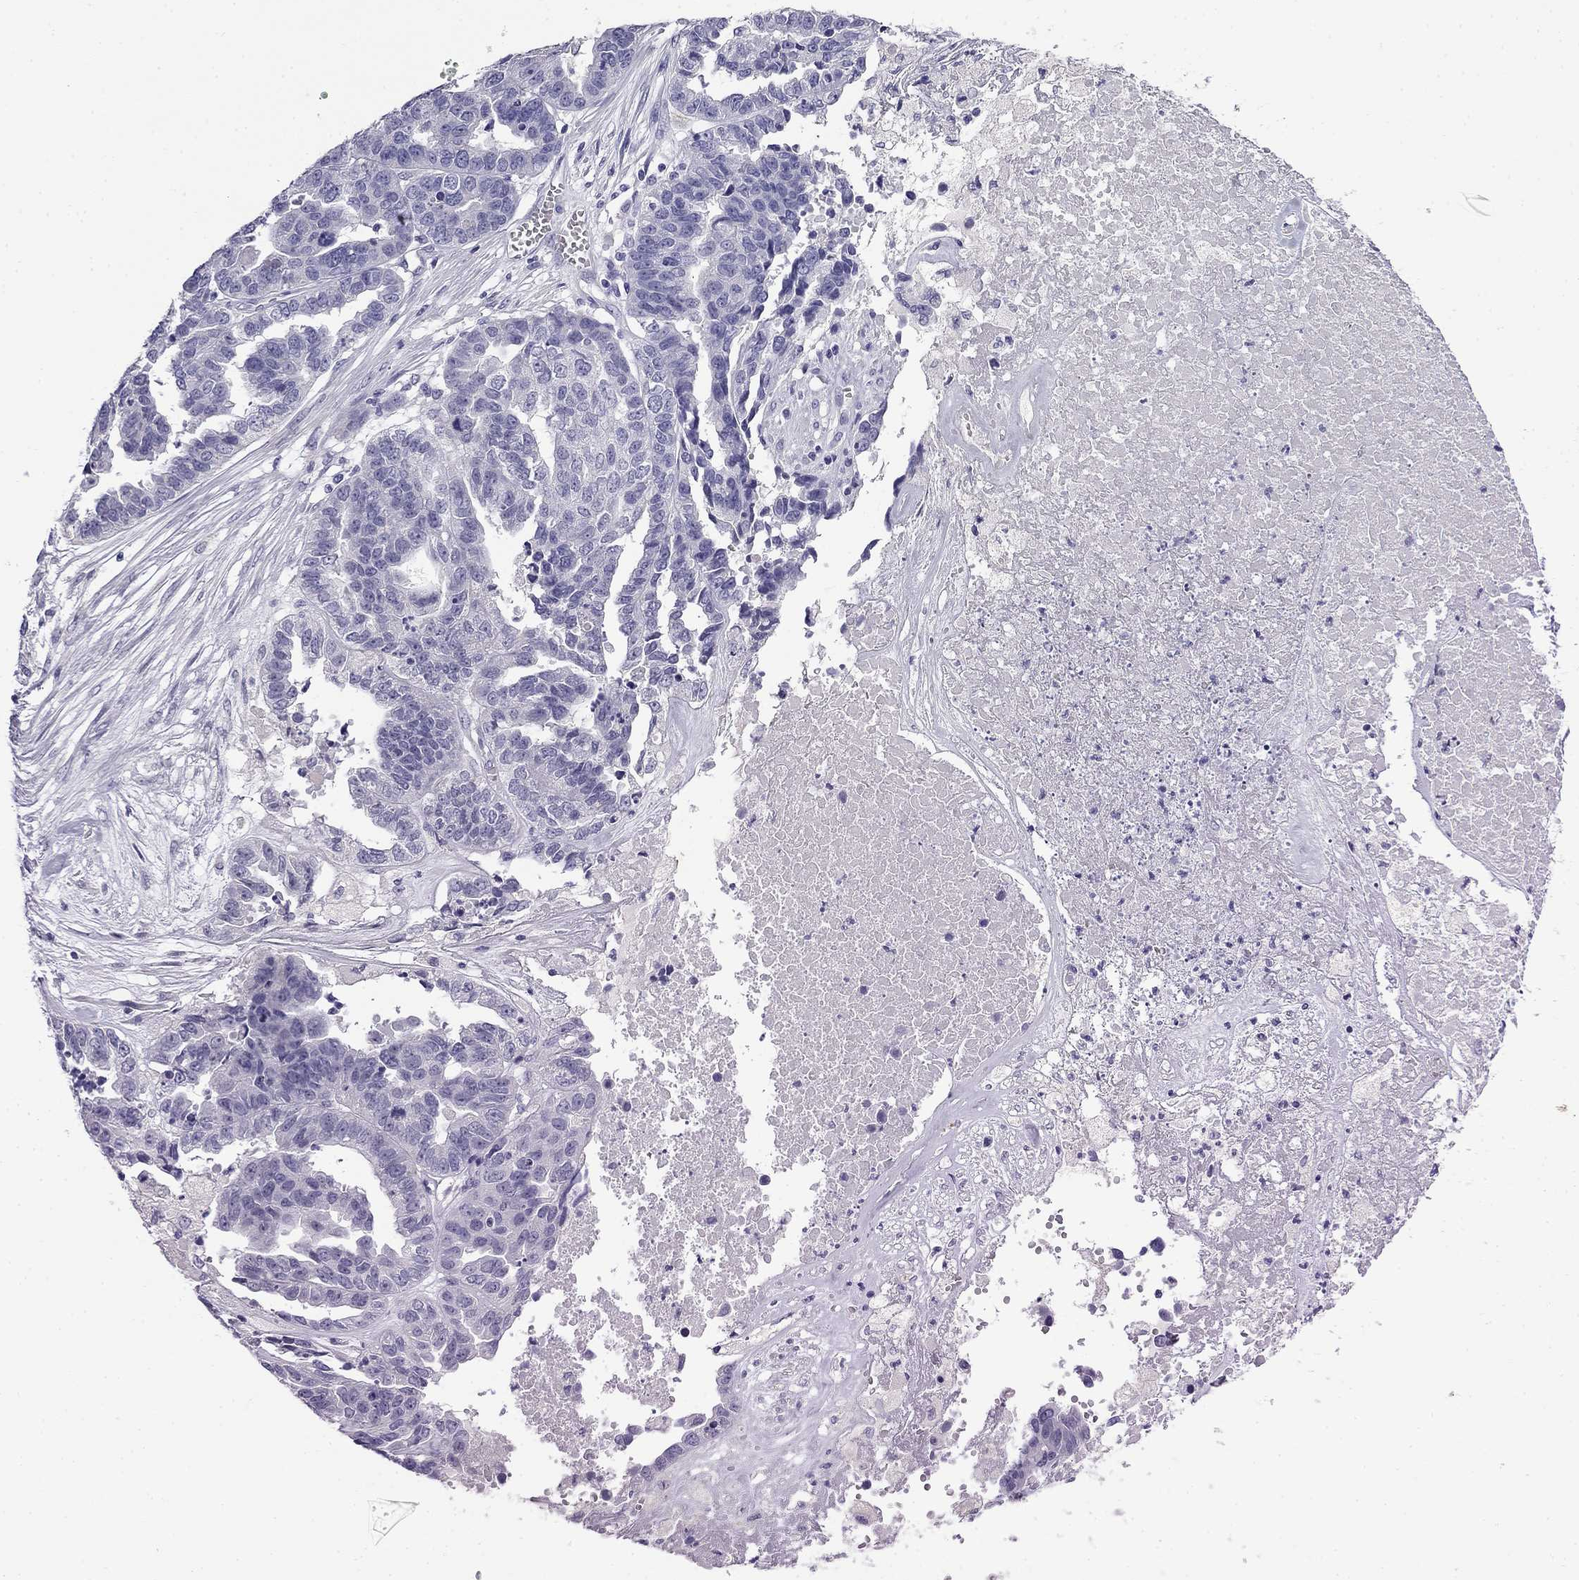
{"staining": {"intensity": "negative", "quantity": "none", "location": "none"}, "tissue": "ovarian cancer", "cell_type": "Tumor cells", "image_type": "cancer", "snomed": [{"axis": "morphology", "description": "Cystadenocarcinoma, serous, NOS"}, {"axis": "topography", "description": "Ovary"}], "caption": "Immunohistochemical staining of ovarian serous cystadenocarcinoma reveals no significant staining in tumor cells. (IHC, brightfield microscopy, high magnification).", "gene": "MYO15A", "patient": {"sex": "female", "age": 87}}